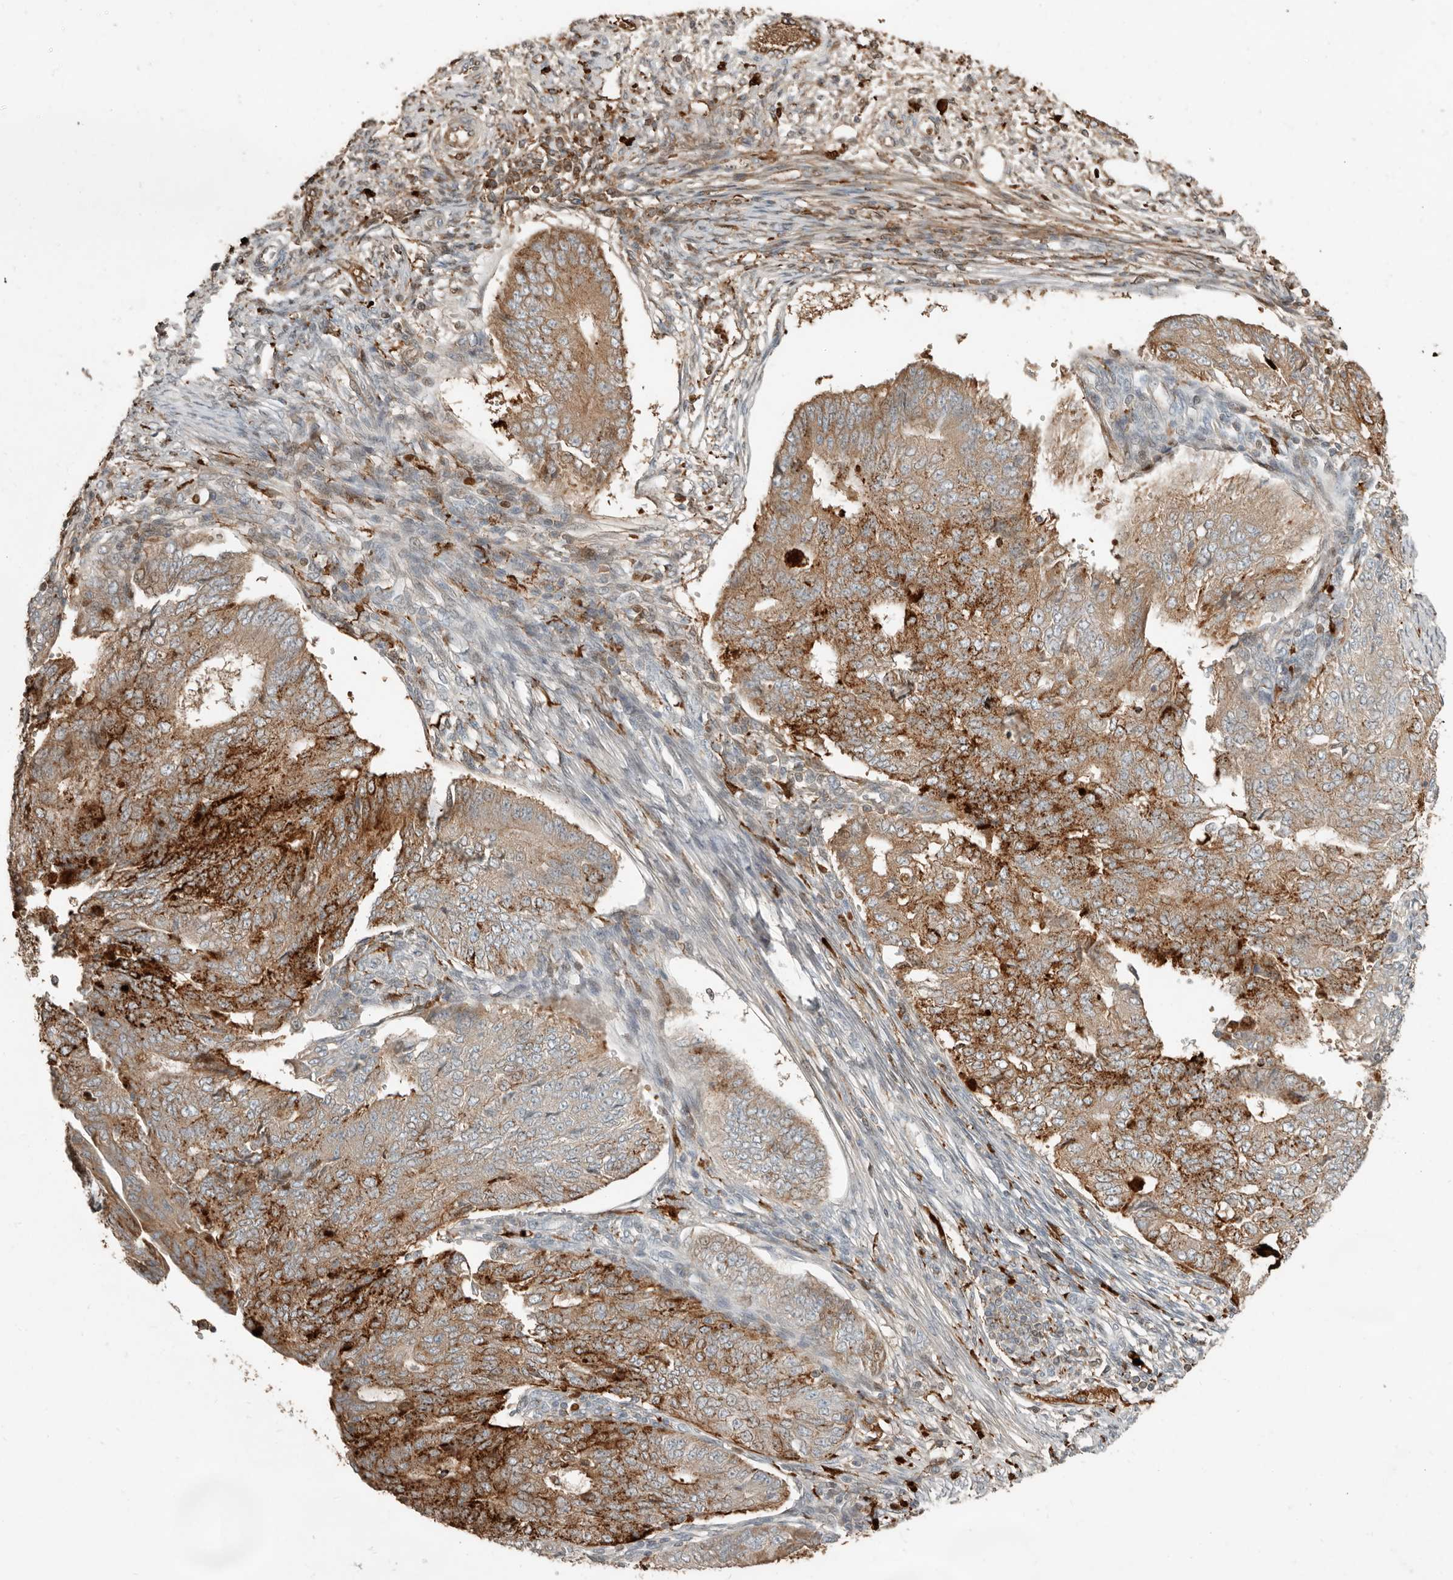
{"staining": {"intensity": "strong", "quantity": "25%-75%", "location": "cytoplasmic/membranous"}, "tissue": "endometrial cancer", "cell_type": "Tumor cells", "image_type": "cancer", "snomed": [{"axis": "morphology", "description": "Adenocarcinoma, NOS"}, {"axis": "topography", "description": "Endometrium"}], "caption": "Approximately 25%-75% of tumor cells in endometrial adenocarcinoma show strong cytoplasmic/membranous protein positivity as visualized by brown immunohistochemical staining.", "gene": "KLHL38", "patient": {"sex": "female", "age": 32}}